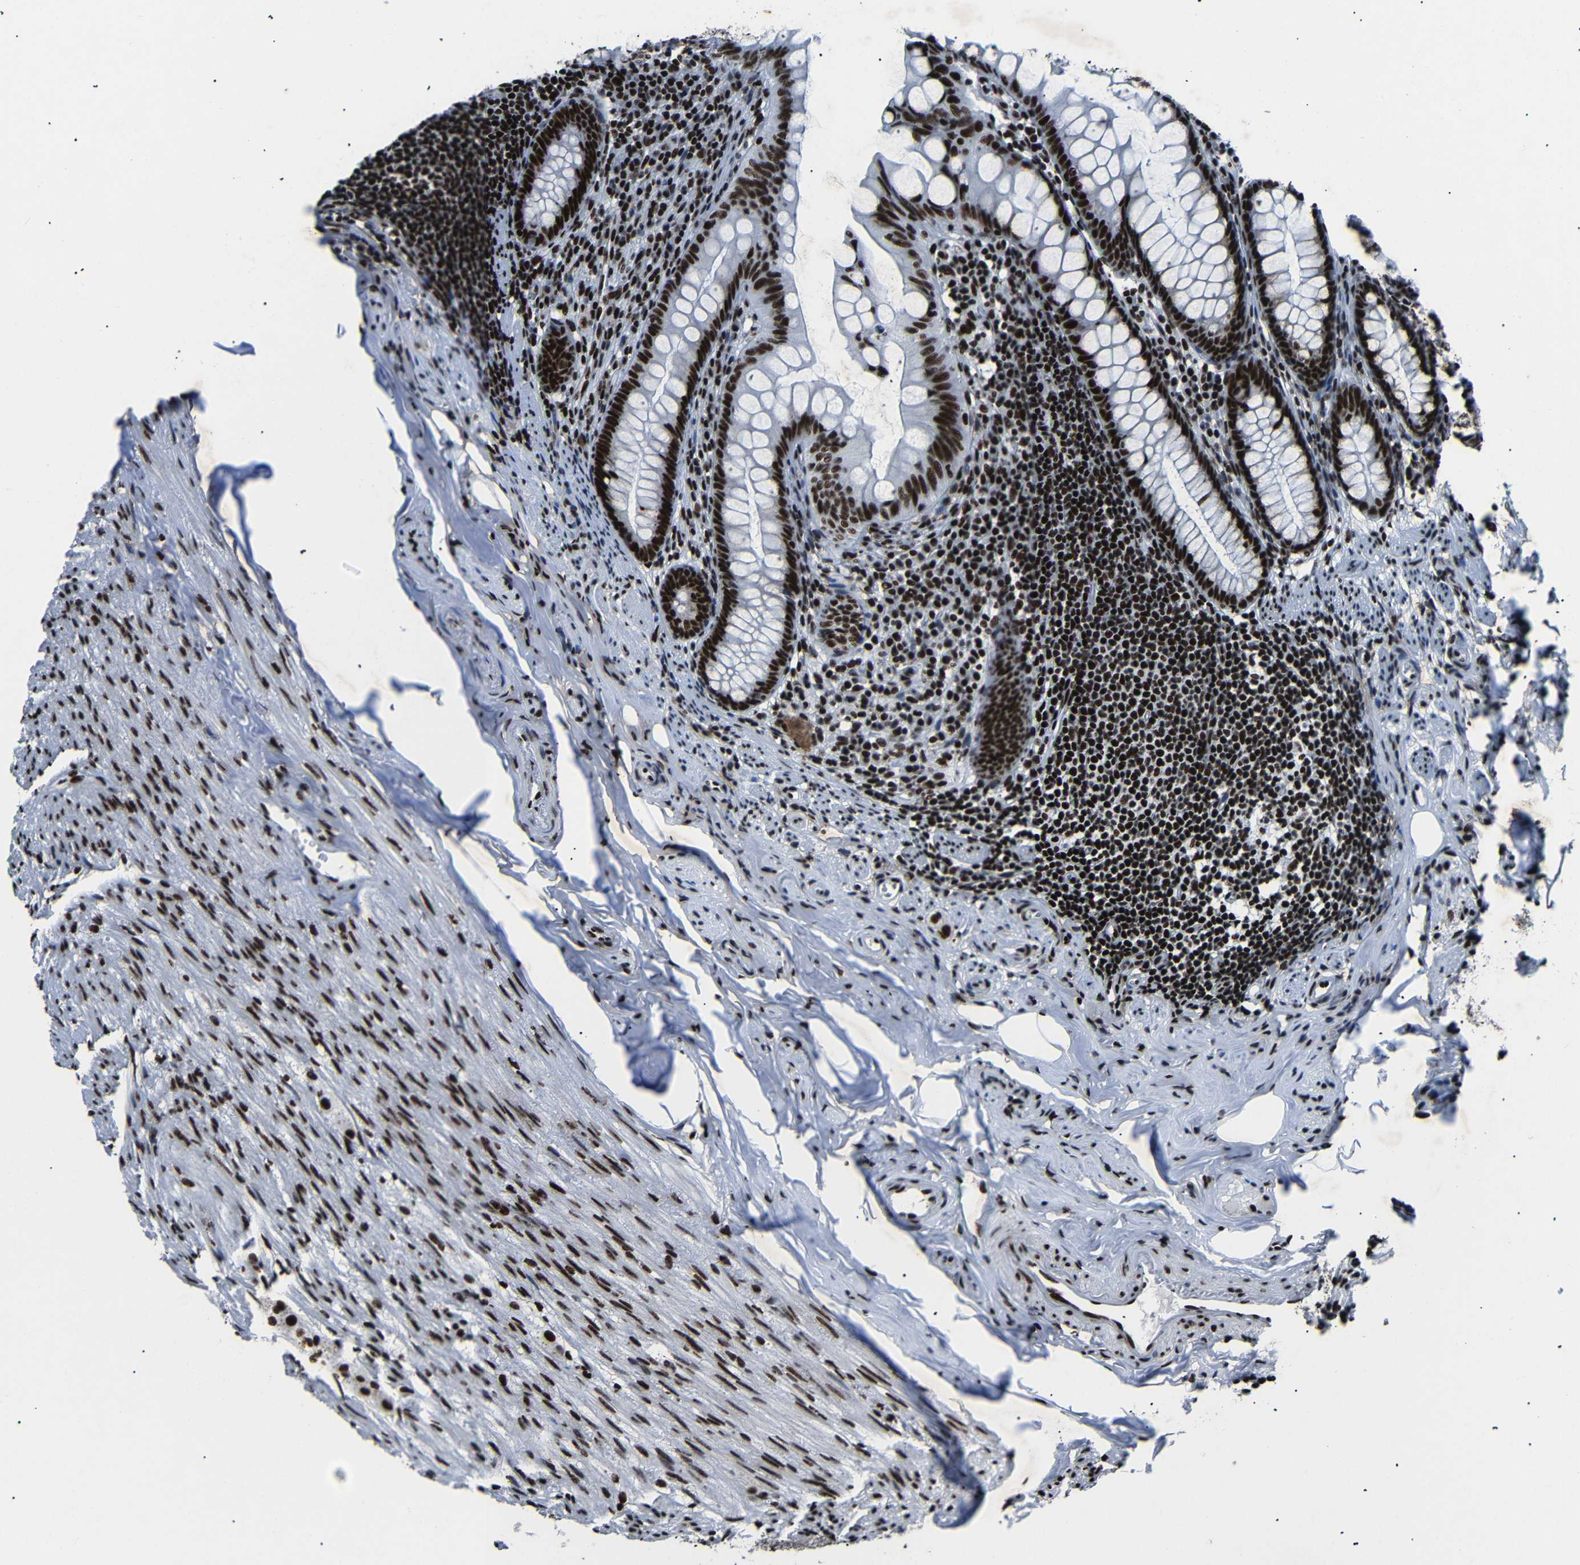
{"staining": {"intensity": "strong", "quantity": ">75%", "location": "nuclear"}, "tissue": "appendix", "cell_type": "Glandular cells", "image_type": "normal", "snomed": [{"axis": "morphology", "description": "Normal tissue, NOS"}, {"axis": "topography", "description": "Appendix"}], "caption": "Brown immunohistochemical staining in normal appendix displays strong nuclear expression in approximately >75% of glandular cells.", "gene": "SRSF1", "patient": {"sex": "female", "age": 77}}